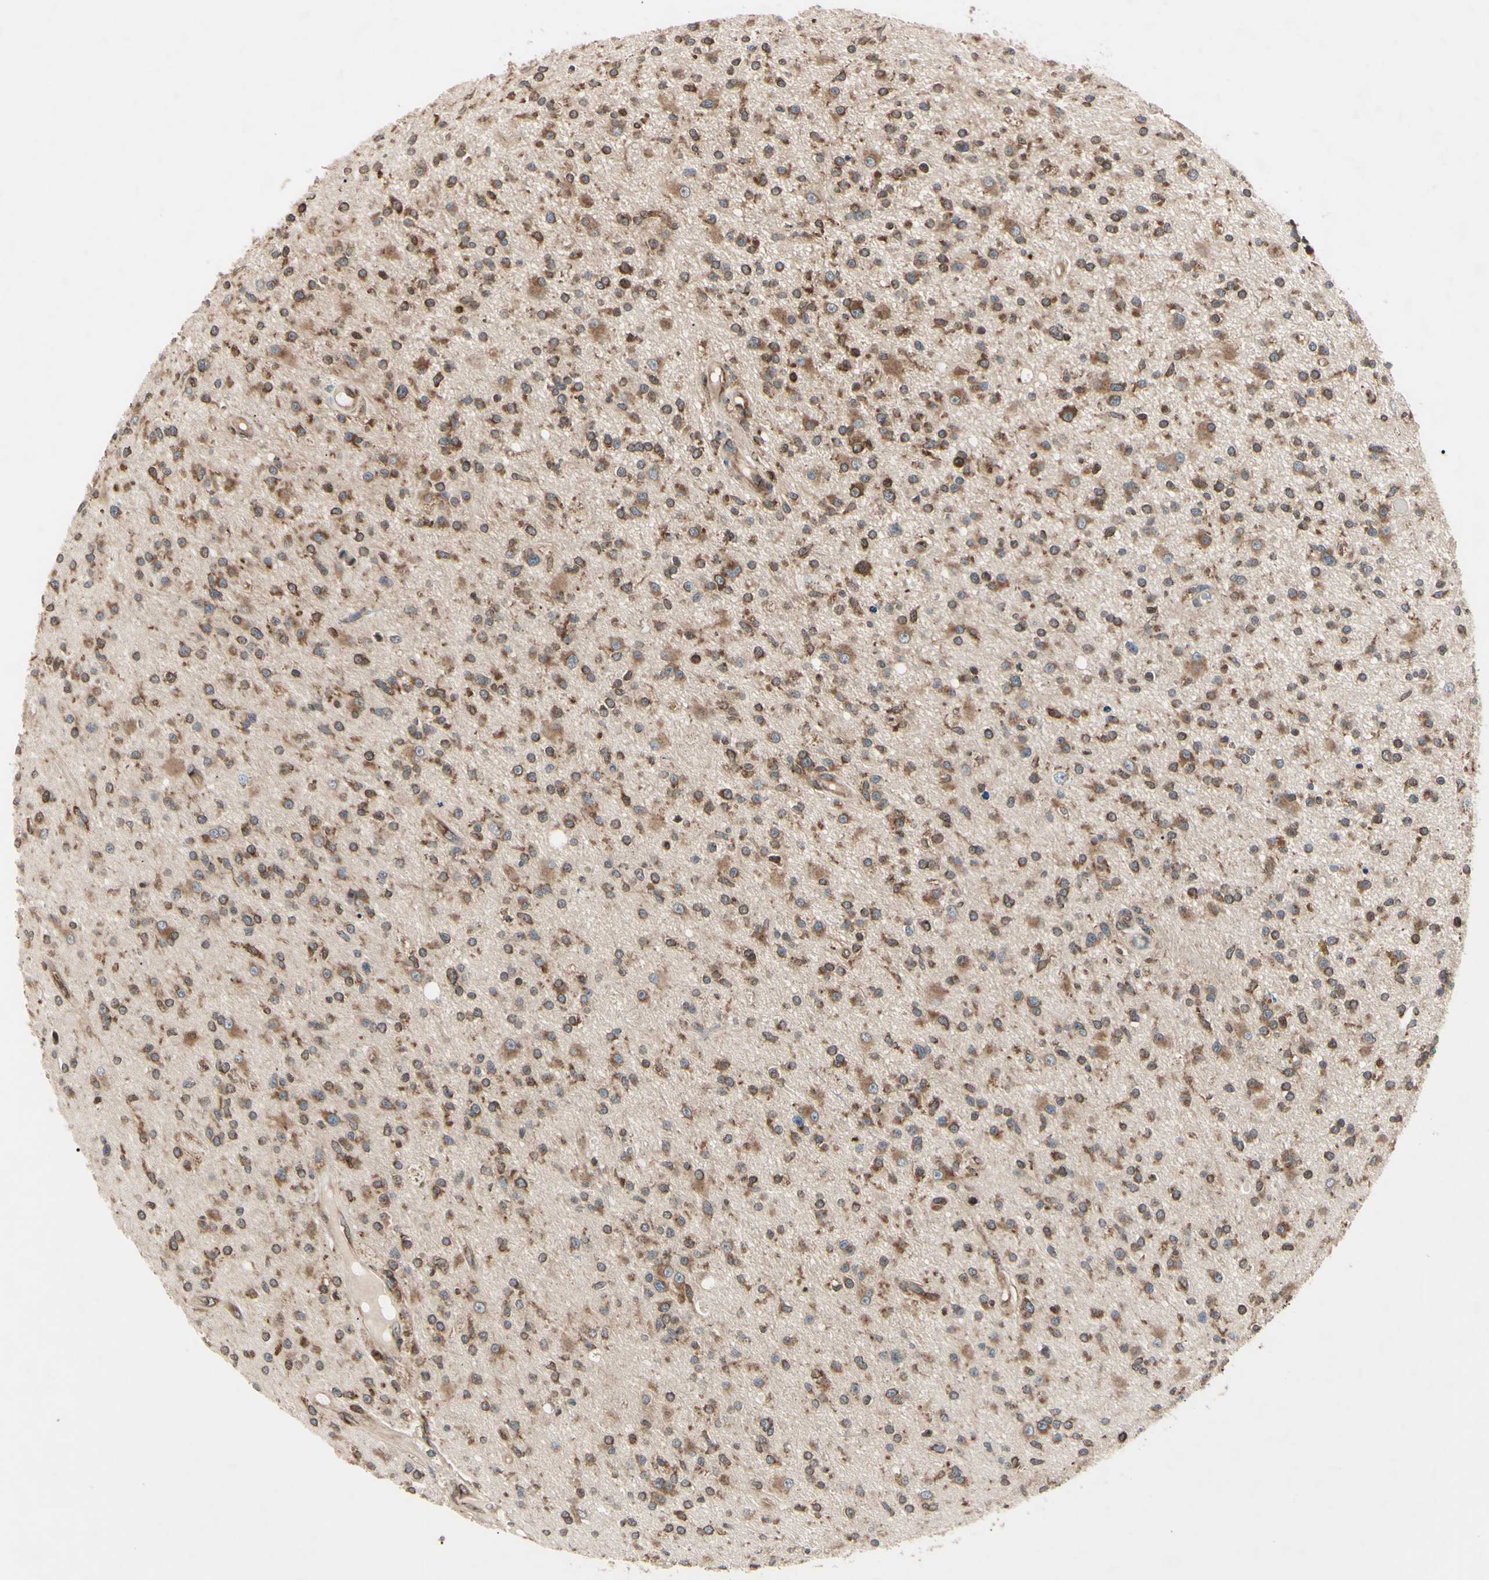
{"staining": {"intensity": "strong", "quantity": ">75%", "location": "cytoplasmic/membranous"}, "tissue": "glioma", "cell_type": "Tumor cells", "image_type": "cancer", "snomed": [{"axis": "morphology", "description": "Glioma, malignant, High grade"}, {"axis": "topography", "description": "Brain"}], "caption": "Malignant high-grade glioma stained with a brown dye shows strong cytoplasmic/membranous positive positivity in approximately >75% of tumor cells.", "gene": "MAPRE1", "patient": {"sex": "male", "age": 33}}